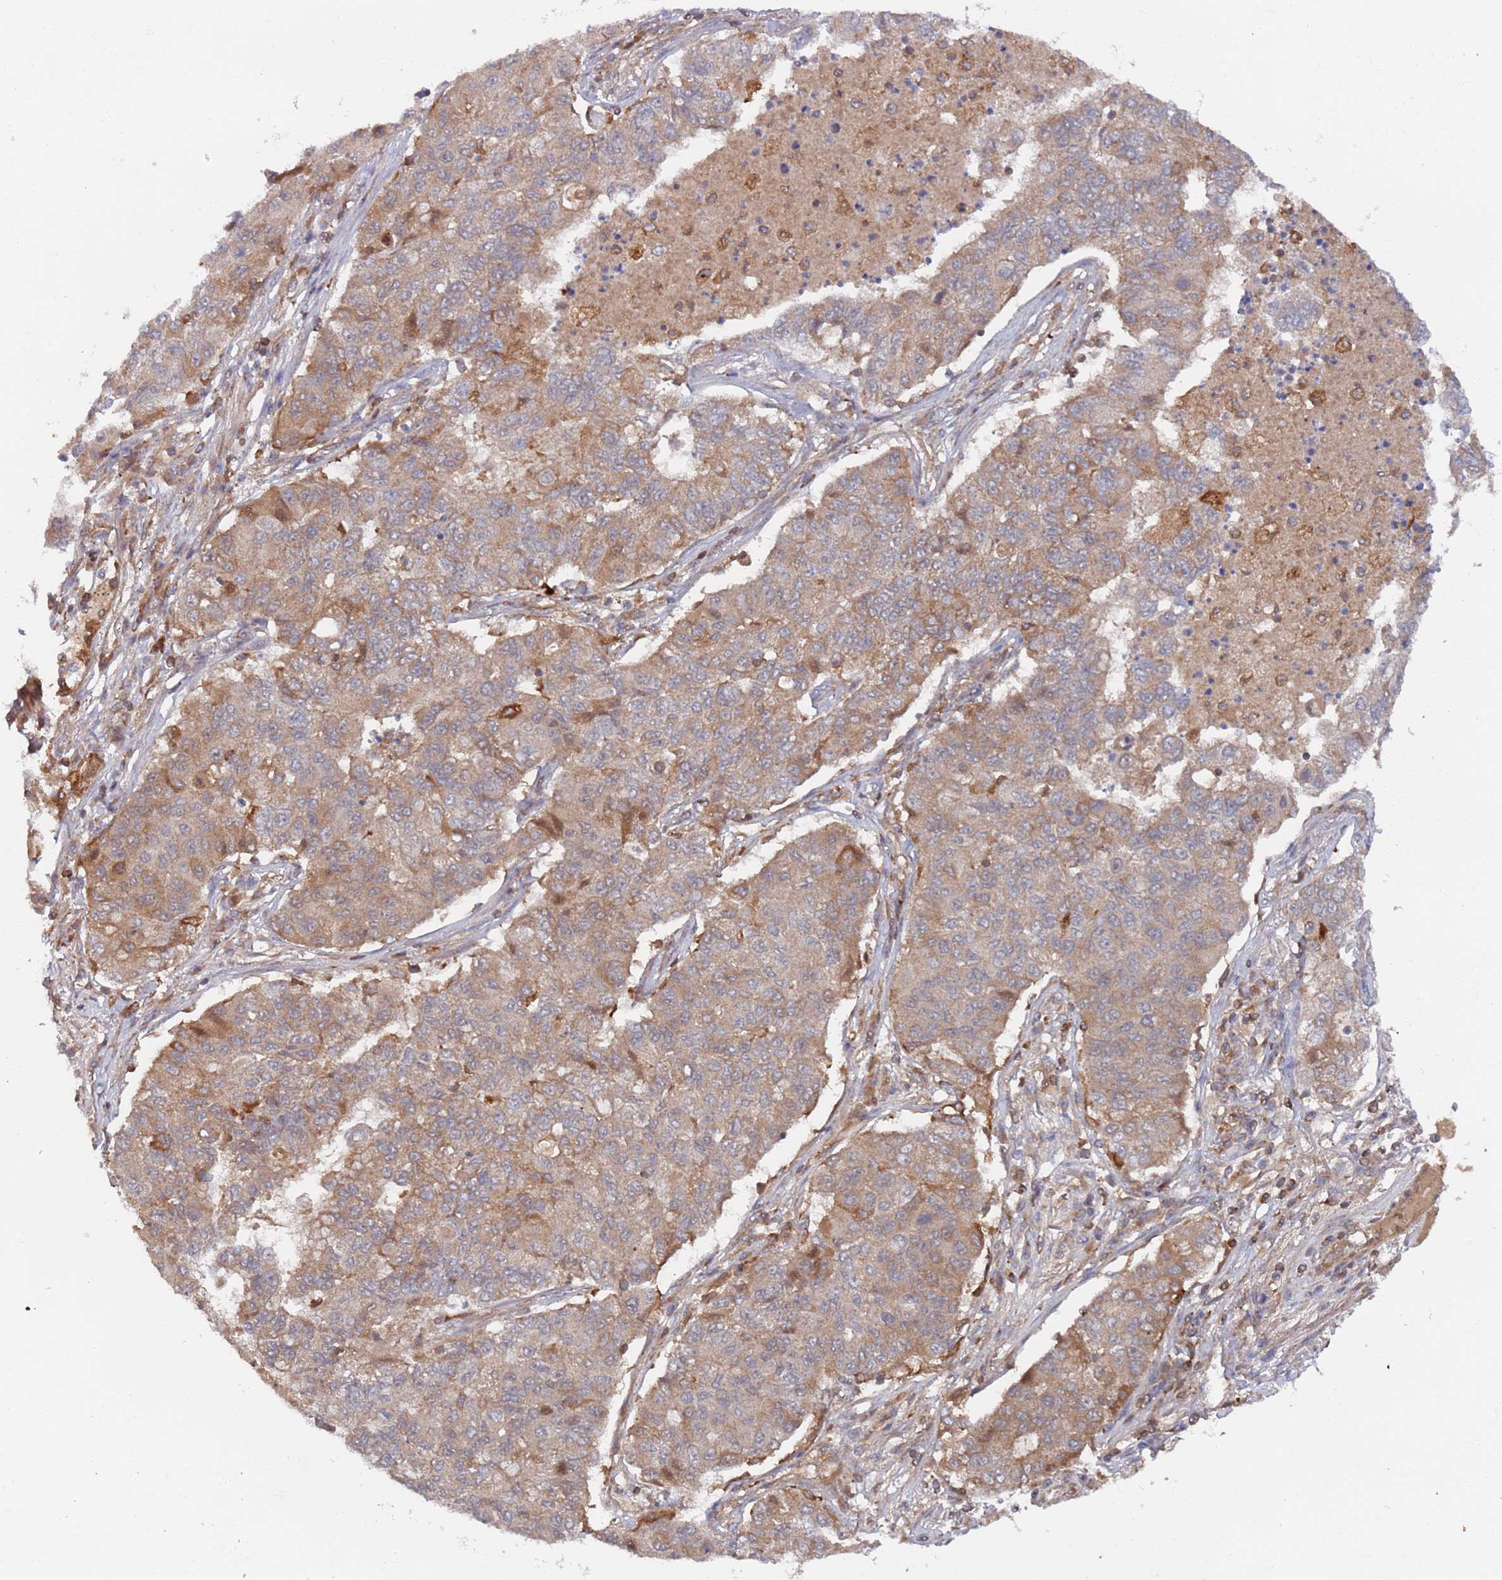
{"staining": {"intensity": "weak", "quantity": "25%-75%", "location": "cytoplasmic/membranous"}, "tissue": "lung cancer", "cell_type": "Tumor cells", "image_type": "cancer", "snomed": [{"axis": "morphology", "description": "Squamous cell carcinoma, NOS"}, {"axis": "topography", "description": "Lung"}], "caption": "Protein analysis of squamous cell carcinoma (lung) tissue demonstrates weak cytoplasmic/membranous expression in approximately 25%-75% of tumor cells.", "gene": "DDX60", "patient": {"sex": "male", "age": 74}}